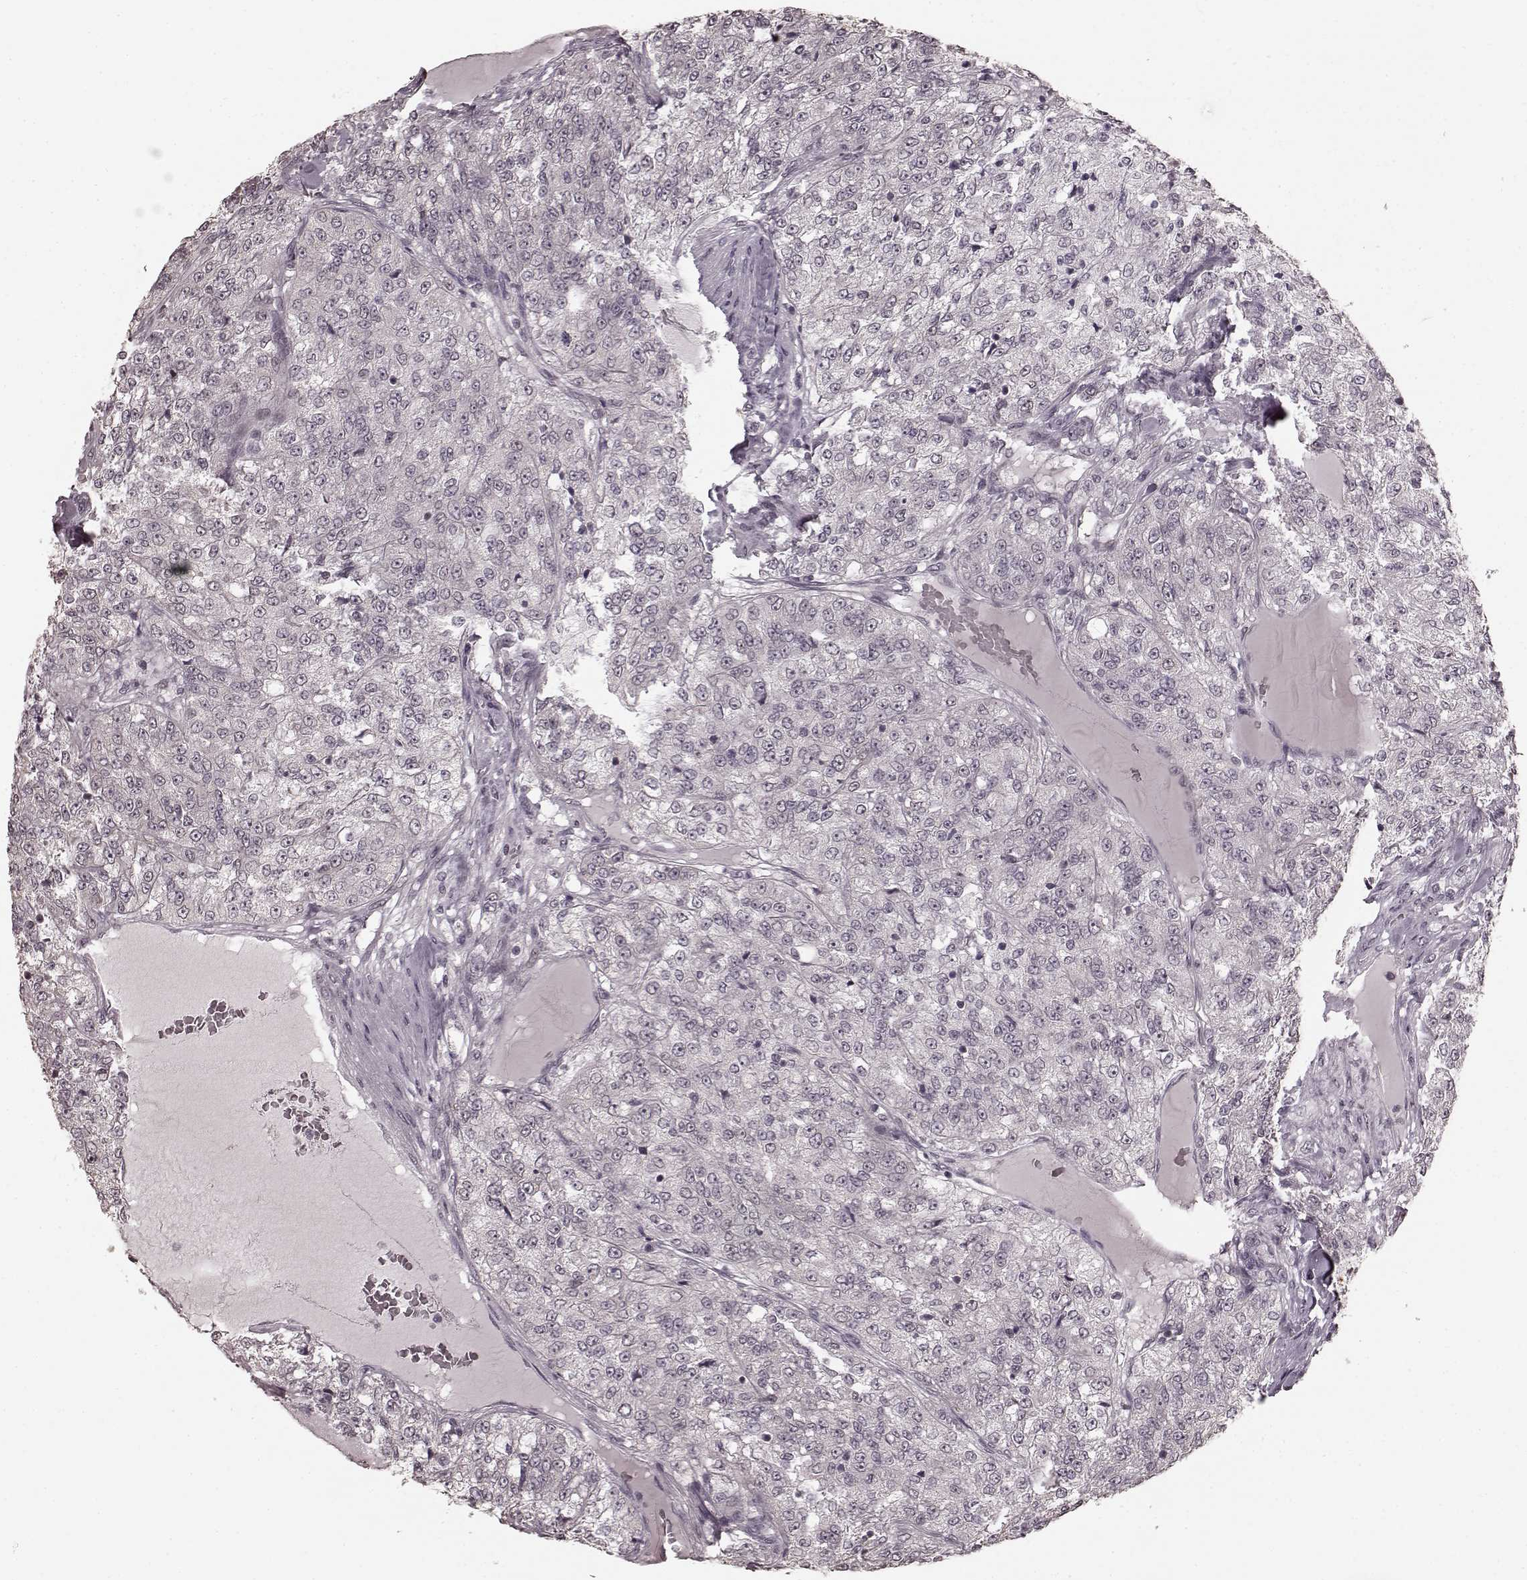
{"staining": {"intensity": "negative", "quantity": "none", "location": "none"}, "tissue": "renal cancer", "cell_type": "Tumor cells", "image_type": "cancer", "snomed": [{"axis": "morphology", "description": "Adenocarcinoma, NOS"}, {"axis": "topography", "description": "Kidney"}], "caption": "DAB (3,3'-diaminobenzidine) immunohistochemical staining of human adenocarcinoma (renal) shows no significant positivity in tumor cells.", "gene": "PLCB4", "patient": {"sex": "female", "age": 63}}